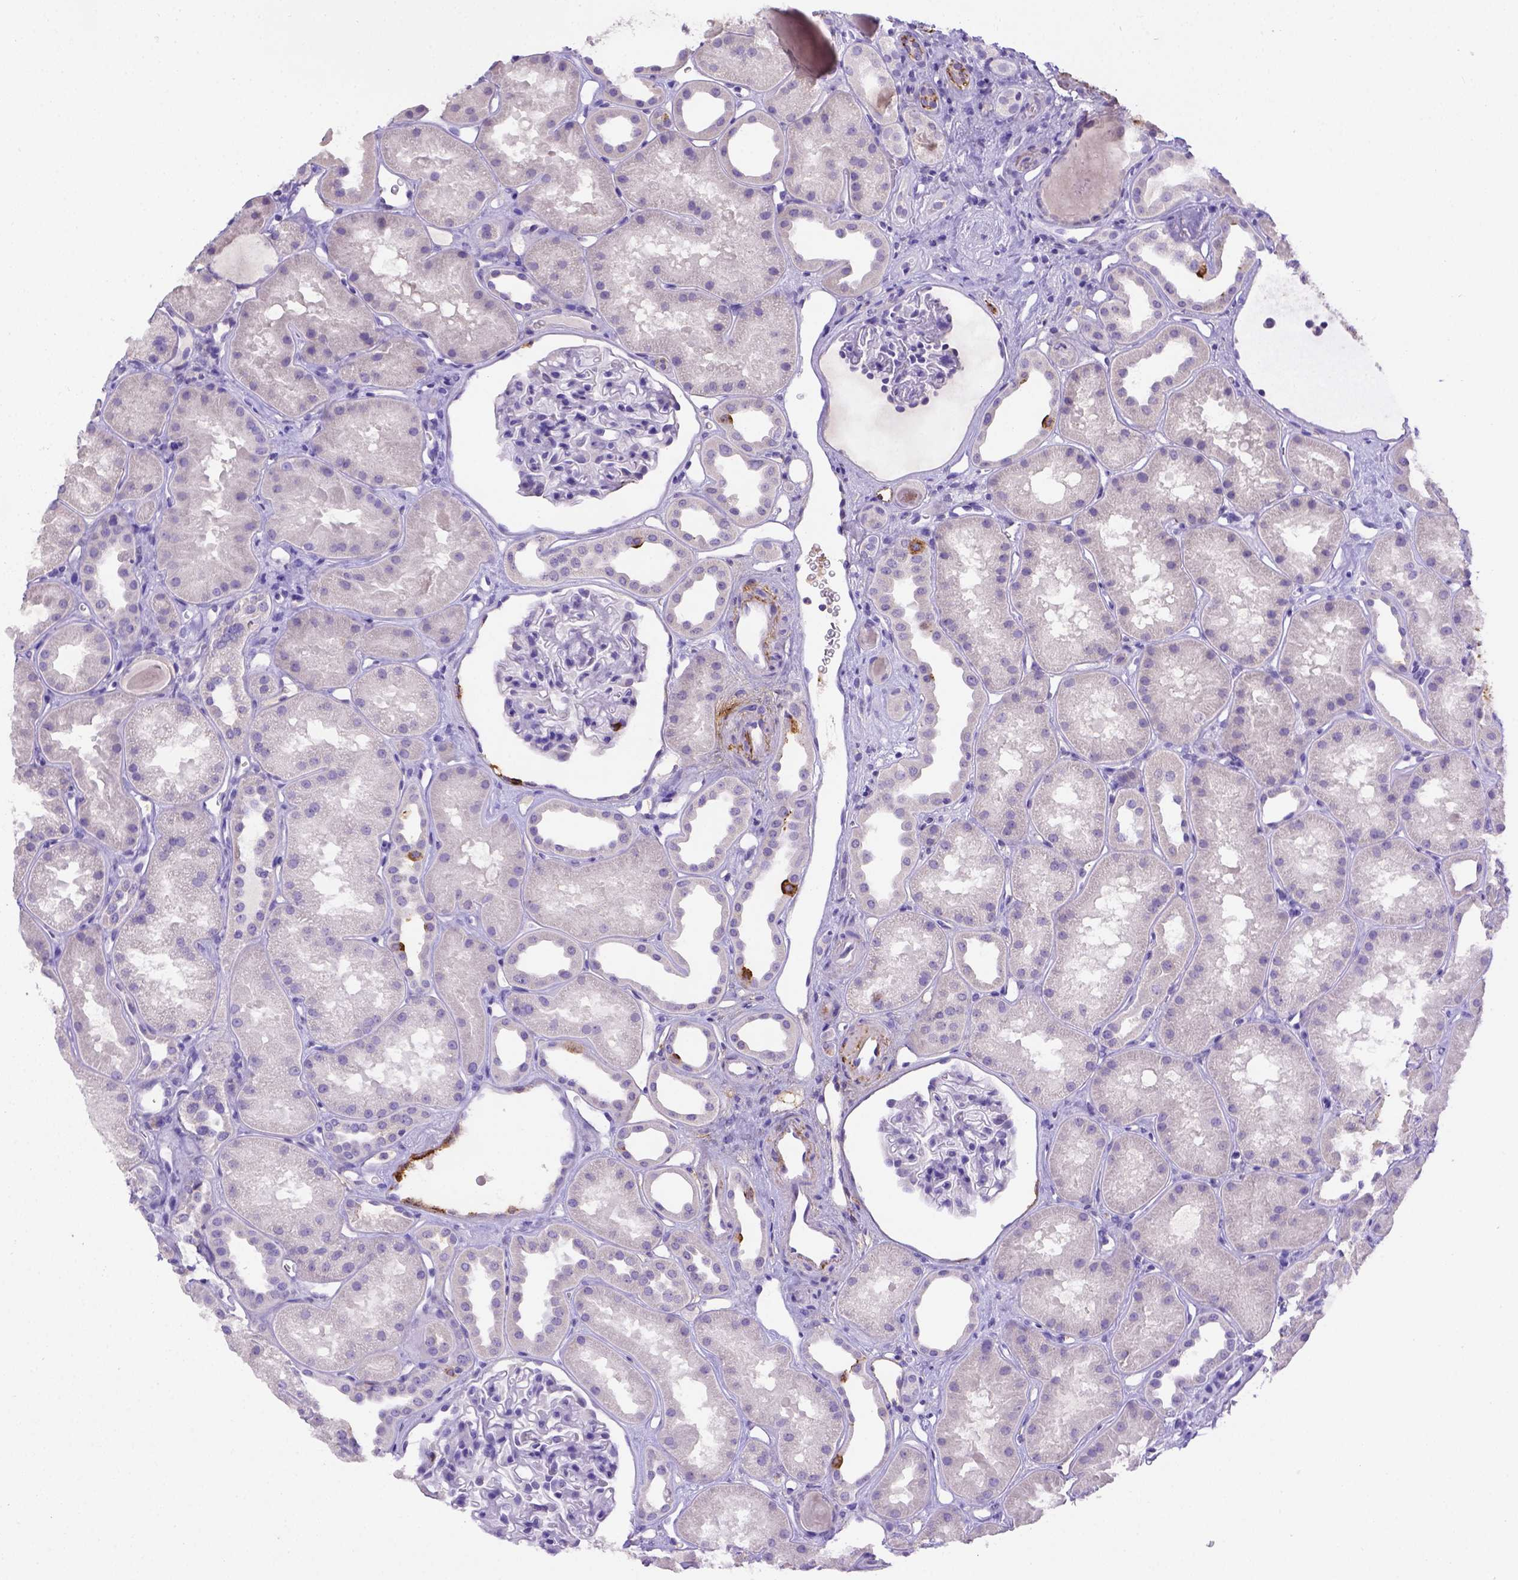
{"staining": {"intensity": "negative", "quantity": "none", "location": "none"}, "tissue": "kidney", "cell_type": "Cells in glomeruli", "image_type": "normal", "snomed": [{"axis": "morphology", "description": "Normal tissue, NOS"}, {"axis": "topography", "description": "Kidney"}], "caption": "The histopathology image reveals no staining of cells in glomeruli in unremarkable kidney. (DAB (3,3'-diaminobenzidine) immunohistochemistry, high magnification).", "gene": "B3GAT1", "patient": {"sex": "male", "age": 61}}